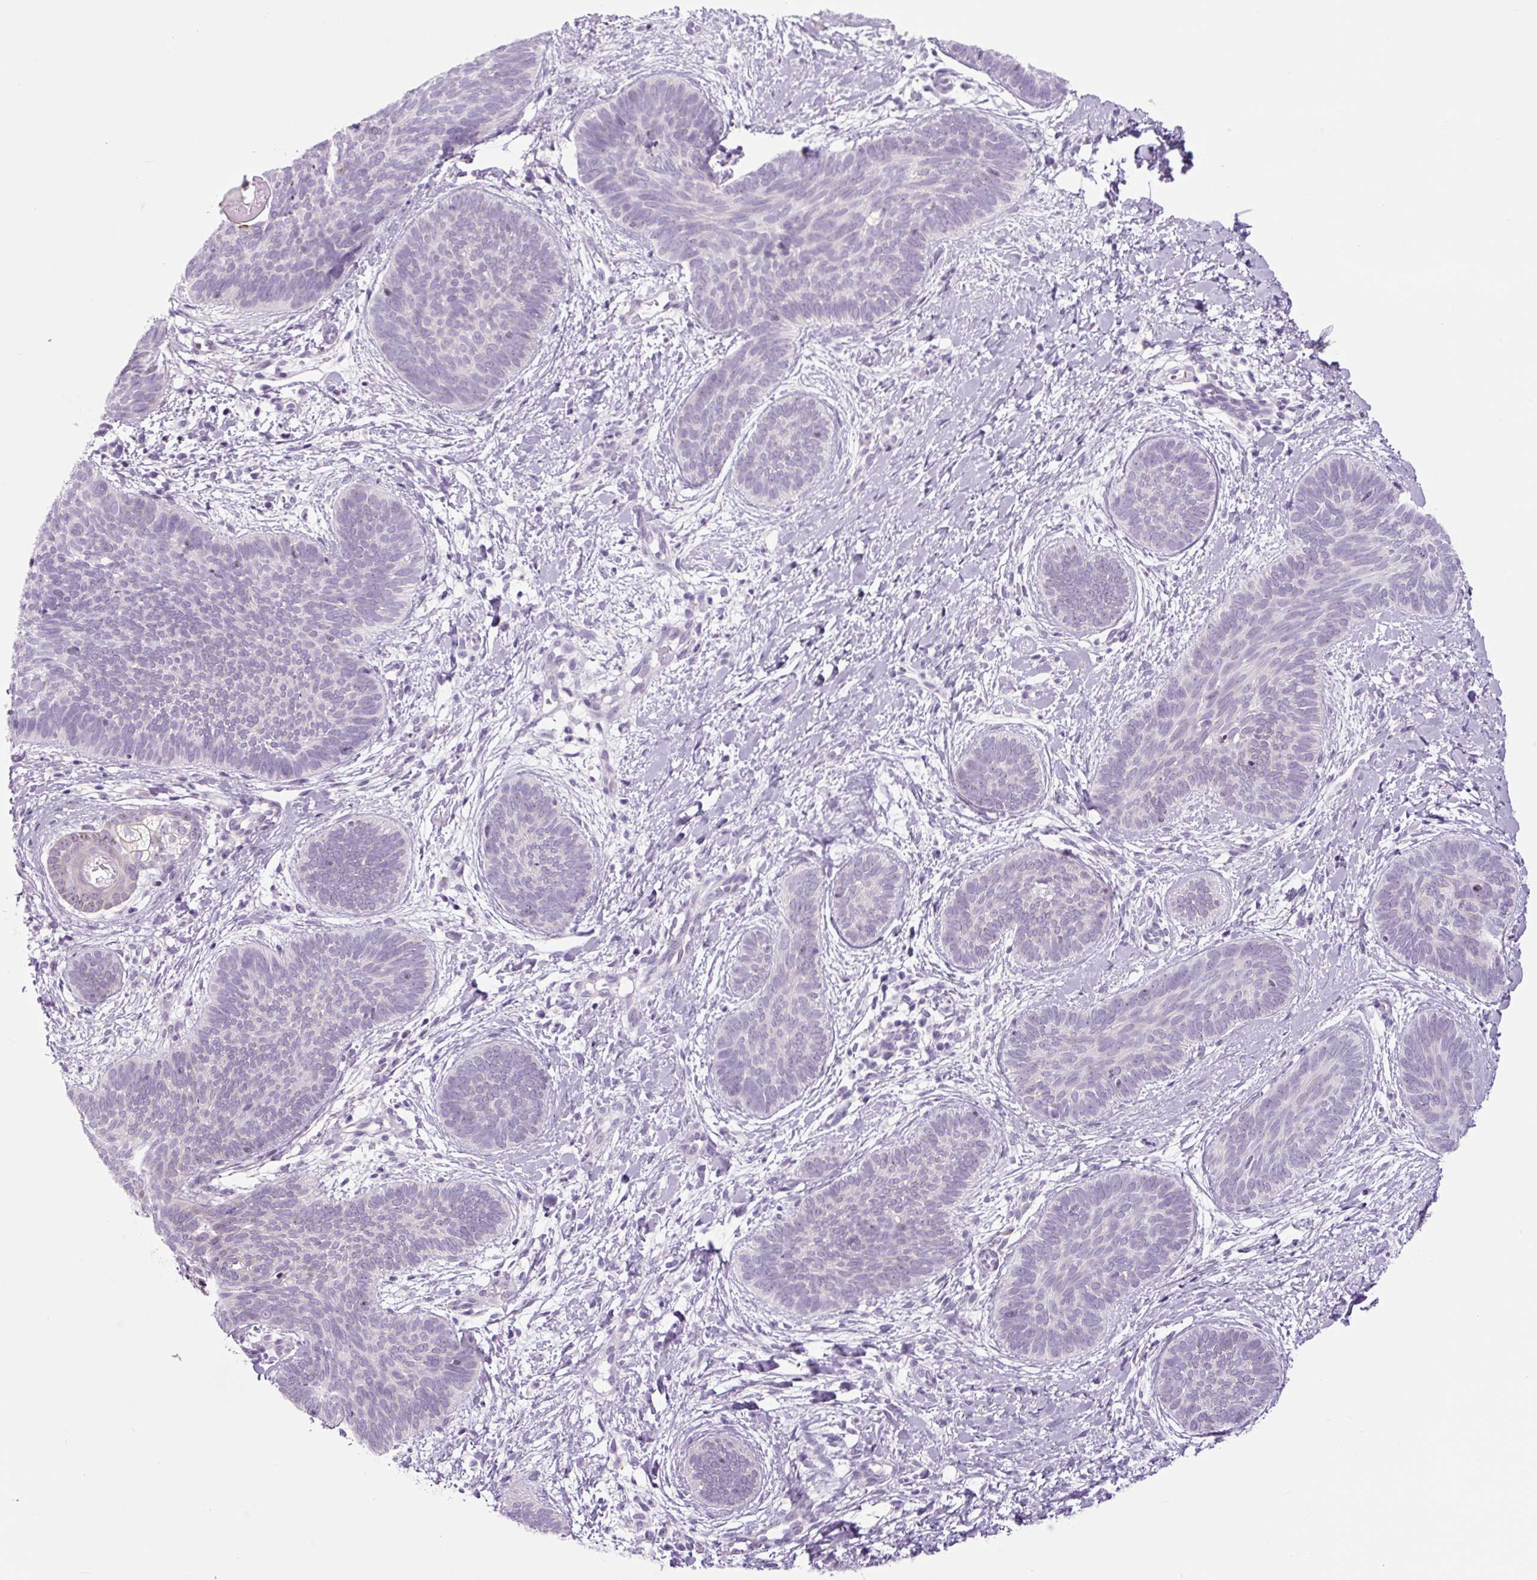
{"staining": {"intensity": "negative", "quantity": "none", "location": "none"}, "tissue": "skin cancer", "cell_type": "Tumor cells", "image_type": "cancer", "snomed": [{"axis": "morphology", "description": "Basal cell carcinoma"}, {"axis": "topography", "description": "Skin"}], "caption": "This micrograph is of skin cancer (basal cell carcinoma) stained with immunohistochemistry to label a protein in brown with the nuclei are counter-stained blue. There is no staining in tumor cells. (Immunohistochemistry (ihc), brightfield microscopy, high magnification).", "gene": "RRS1", "patient": {"sex": "female", "age": 81}}